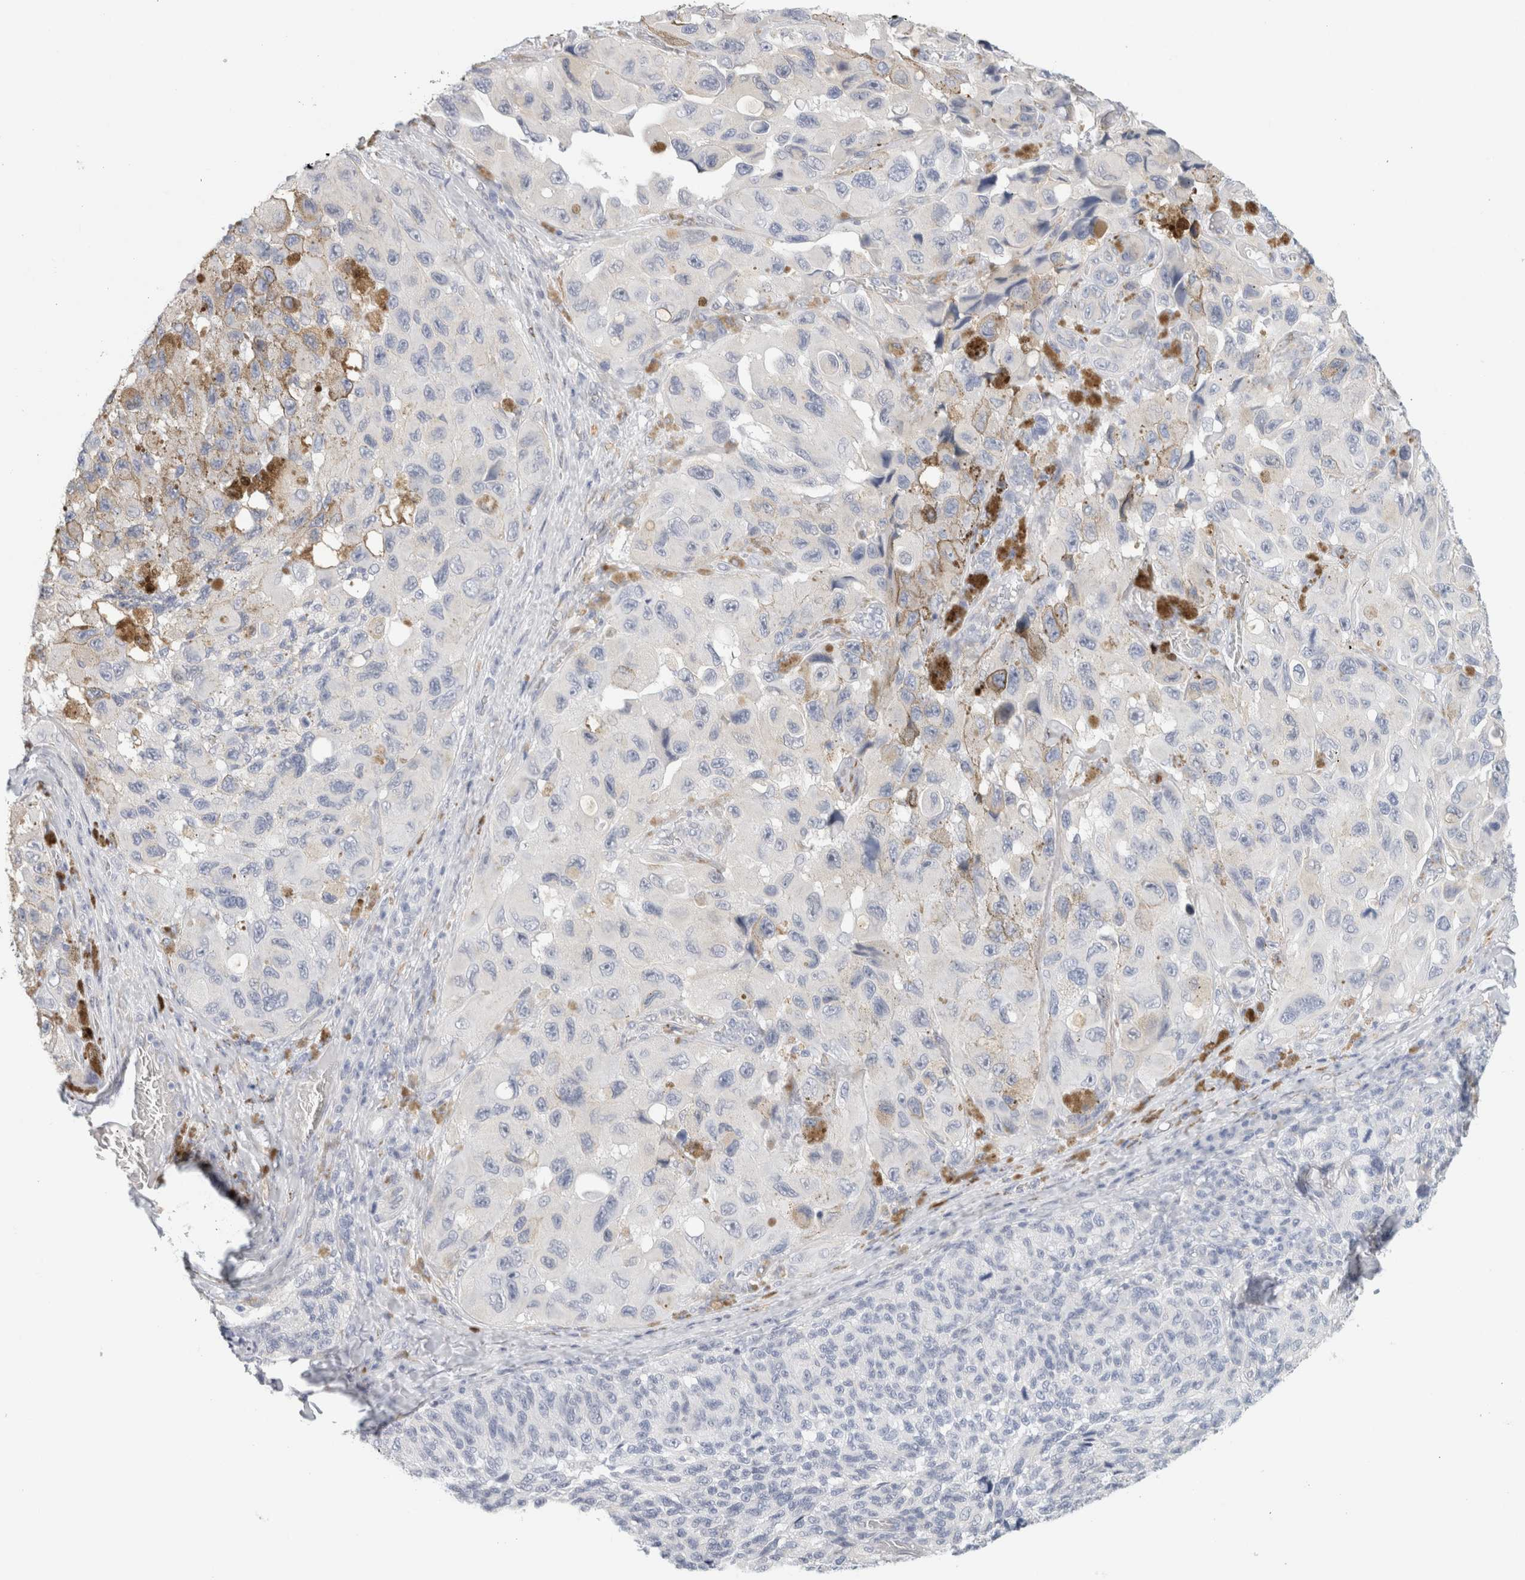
{"staining": {"intensity": "negative", "quantity": "none", "location": "none"}, "tissue": "melanoma", "cell_type": "Tumor cells", "image_type": "cancer", "snomed": [{"axis": "morphology", "description": "Malignant melanoma, NOS"}, {"axis": "topography", "description": "Skin"}], "caption": "Melanoma was stained to show a protein in brown. There is no significant staining in tumor cells.", "gene": "RTN4", "patient": {"sex": "female", "age": 73}}